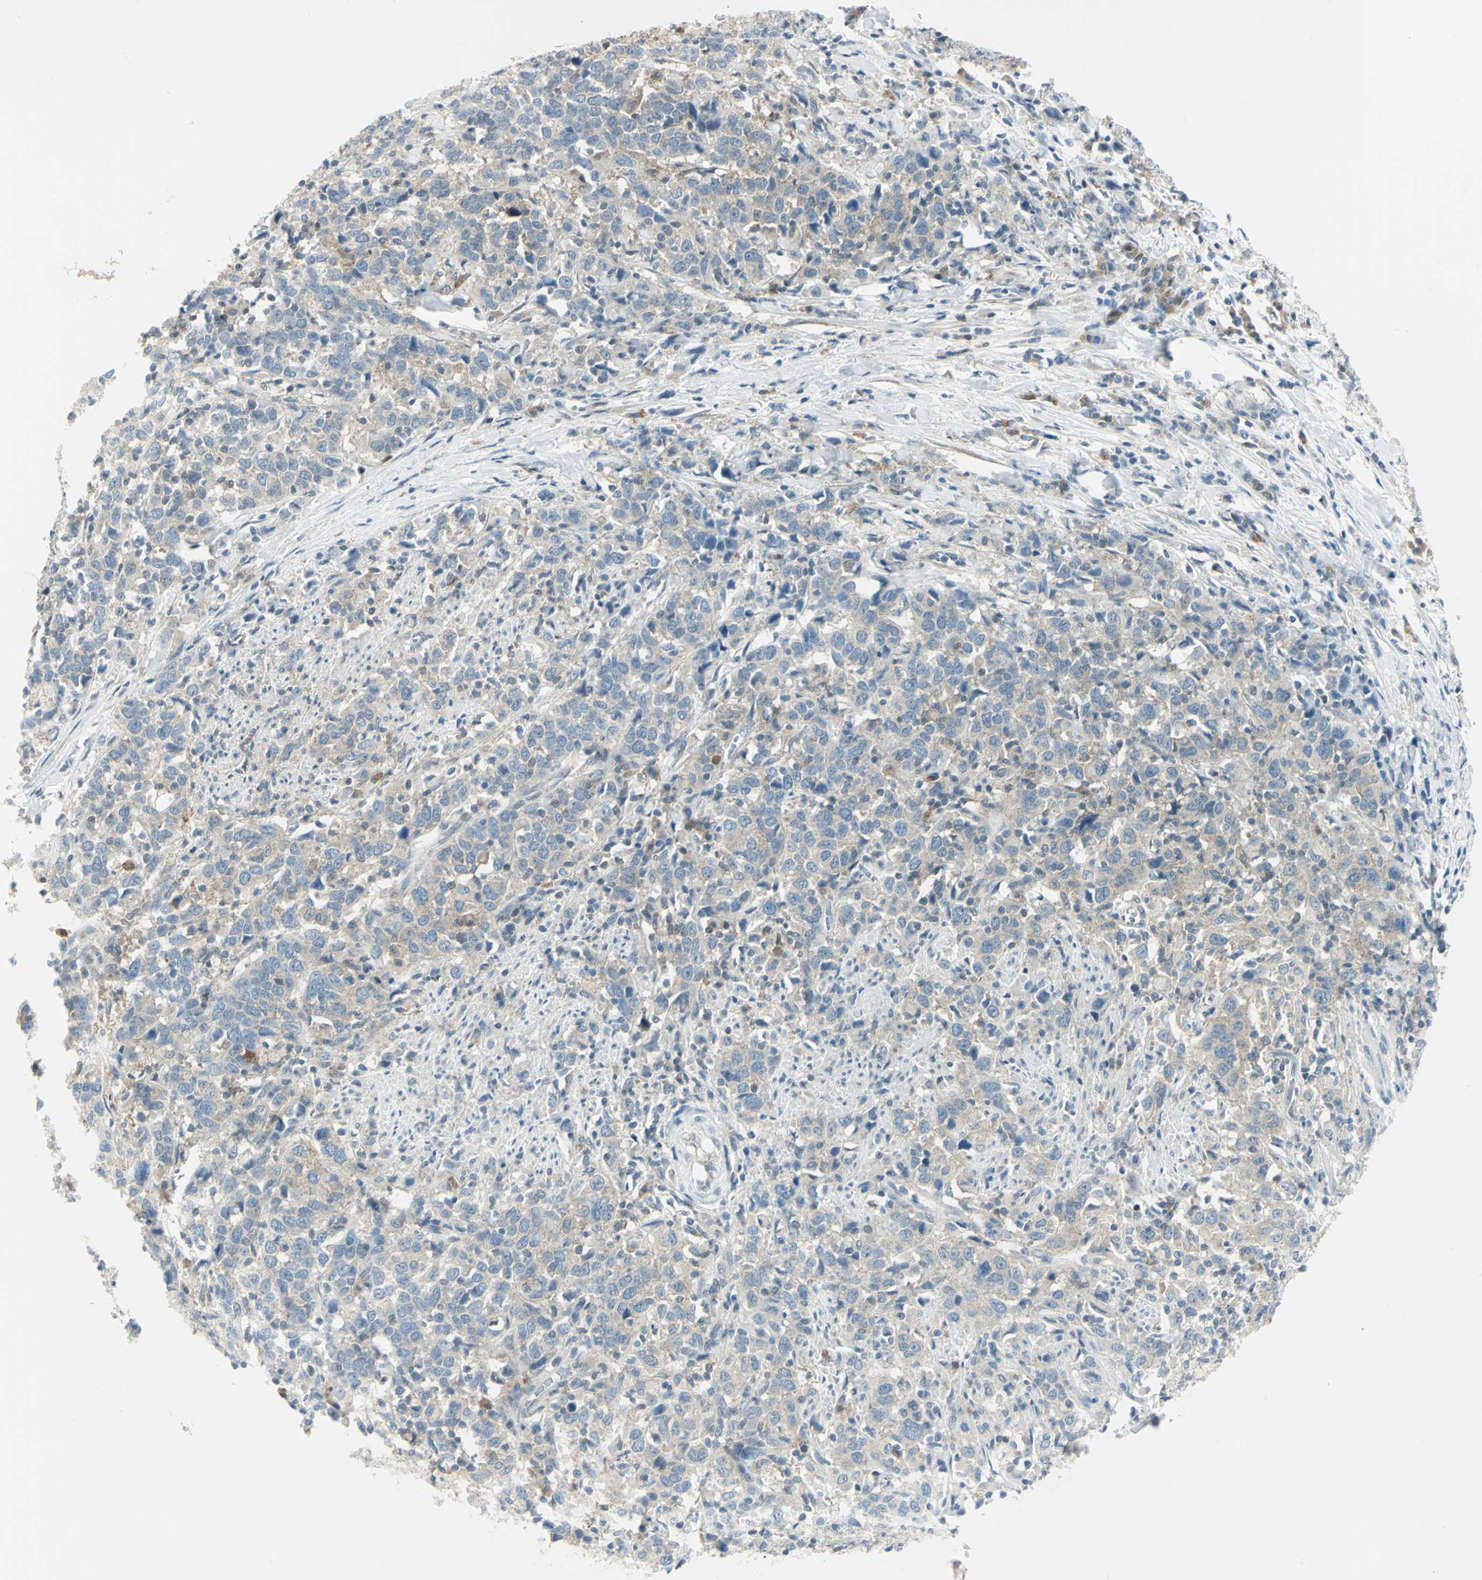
{"staining": {"intensity": "weak", "quantity": "25%-75%", "location": "cytoplasmic/membranous"}, "tissue": "urothelial cancer", "cell_type": "Tumor cells", "image_type": "cancer", "snomed": [{"axis": "morphology", "description": "Urothelial carcinoma, High grade"}, {"axis": "topography", "description": "Urinary bladder"}], "caption": "The photomicrograph shows immunohistochemical staining of urothelial carcinoma (high-grade). There is weak cytoplasmic/membranous staining is appreciated in approximately 25%-75% of tumor cells.", "gene": "ALDOA", "patient": {"sex": "male", "age": 61}}